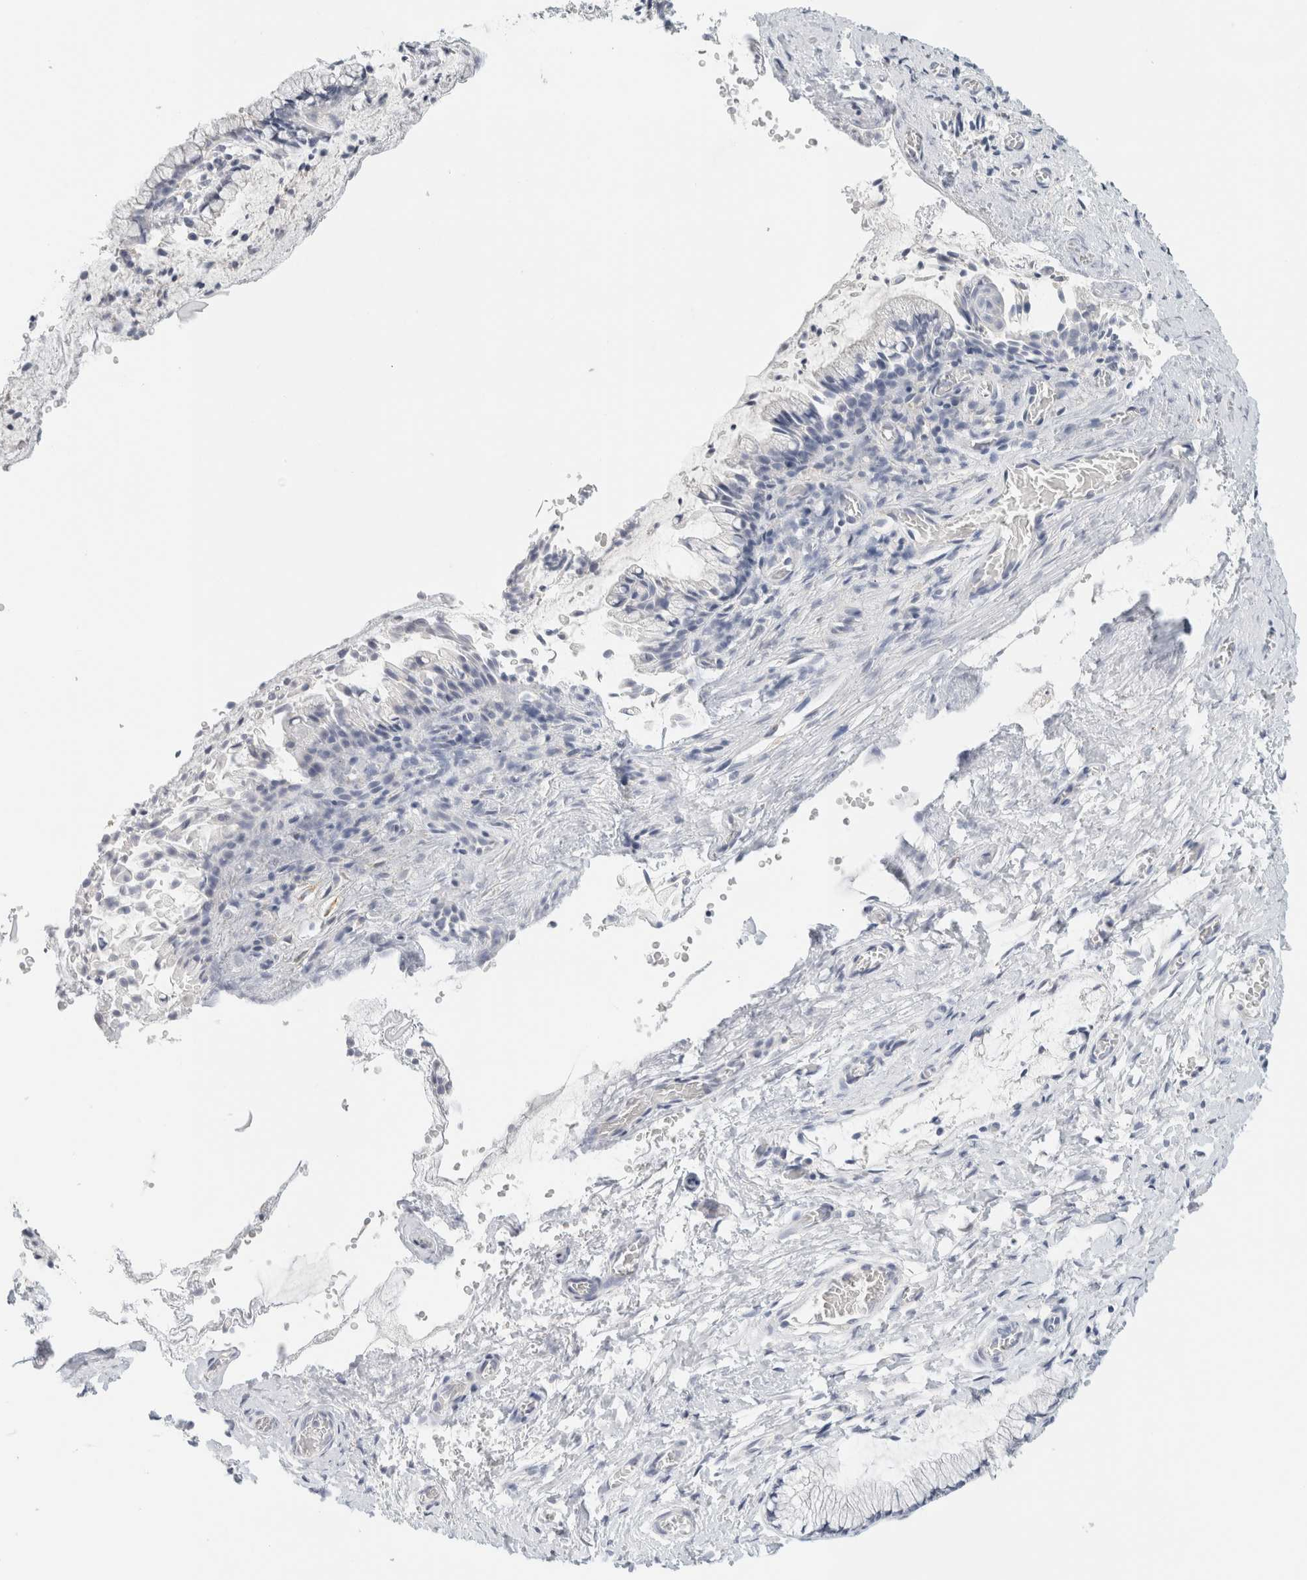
{"staining": {"intensity": "negative", "quantity": "none", "location": "none"}, "tissue": "cervix", "cell_type": "Glandular cells", "image_type": "normal", "snomed": [{"axis": "morphology", "description": "Normal tissue, NOS"}, {"axis": "topography", "description": "Cervix"}], "caption": "Image shows no significant protein expression in glandular cells of normal cervix.", "gene": "NEFM", "patient": {"sex": "female", "age": 55}}